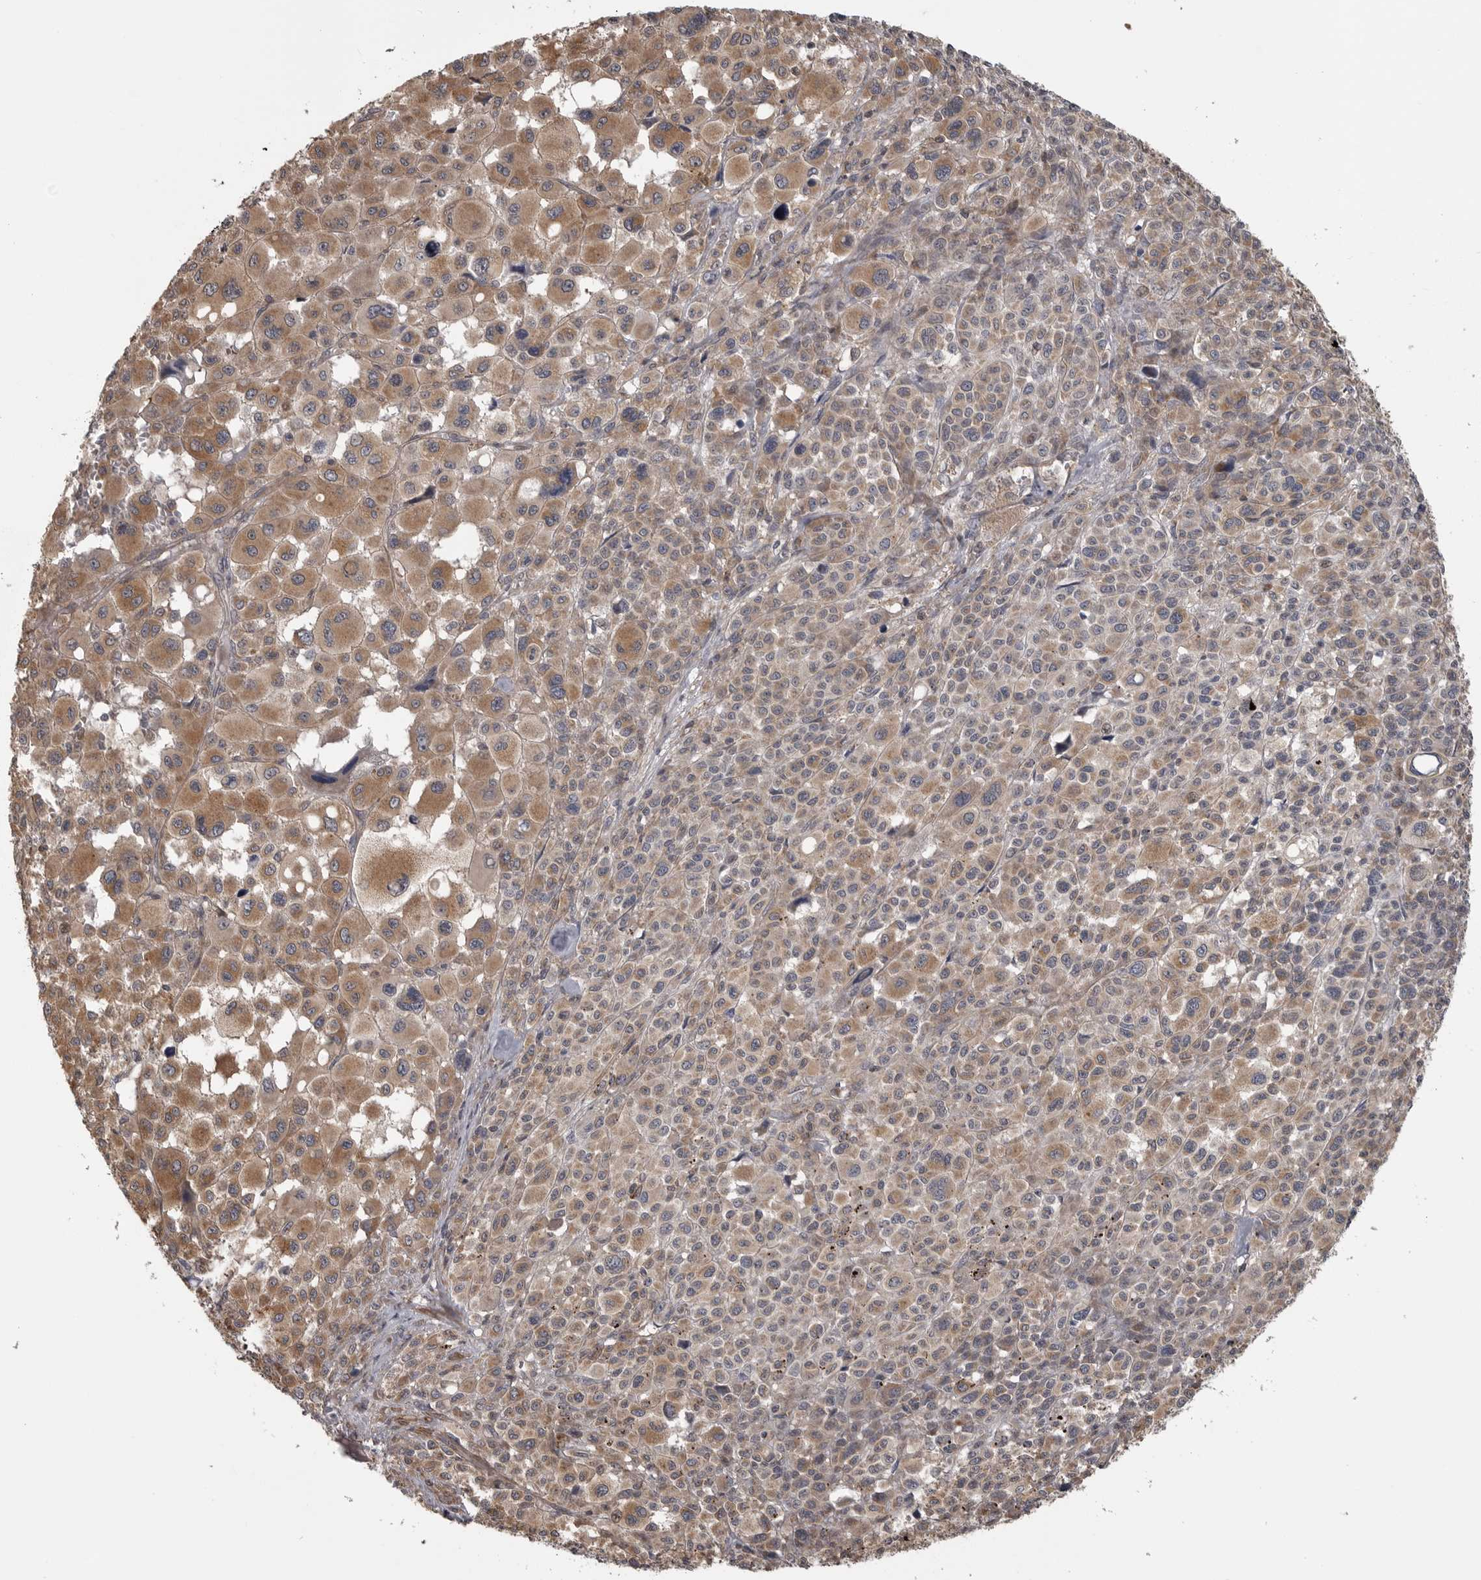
{"staining": {"intensity": "moderate", "quantity": "25%-75%", "location": "cytoplasmic/membranous"}, "tissue": "melanoma", "cell_type": "Tumor cells", "image_type": "cancer", "snomed": [{"axis": "morphology", "description": "Malignant melanoma, Metastatic site"}, {"axis": "topography", "description": "Skin"}], "caption": "High-power microscopy captured an immunohistochemistry photomicrograph of melanoma, revealing moderate cytoplasmic/membranous positivity in approximately 25%-75% of tumor cells. (DAB (3,3'-diaminobenzidine) IHC, brown staining for protein, blue staining for nuclei).", "gene": "ZNRF1", "patient": {"sex": "female", "age": 74}}